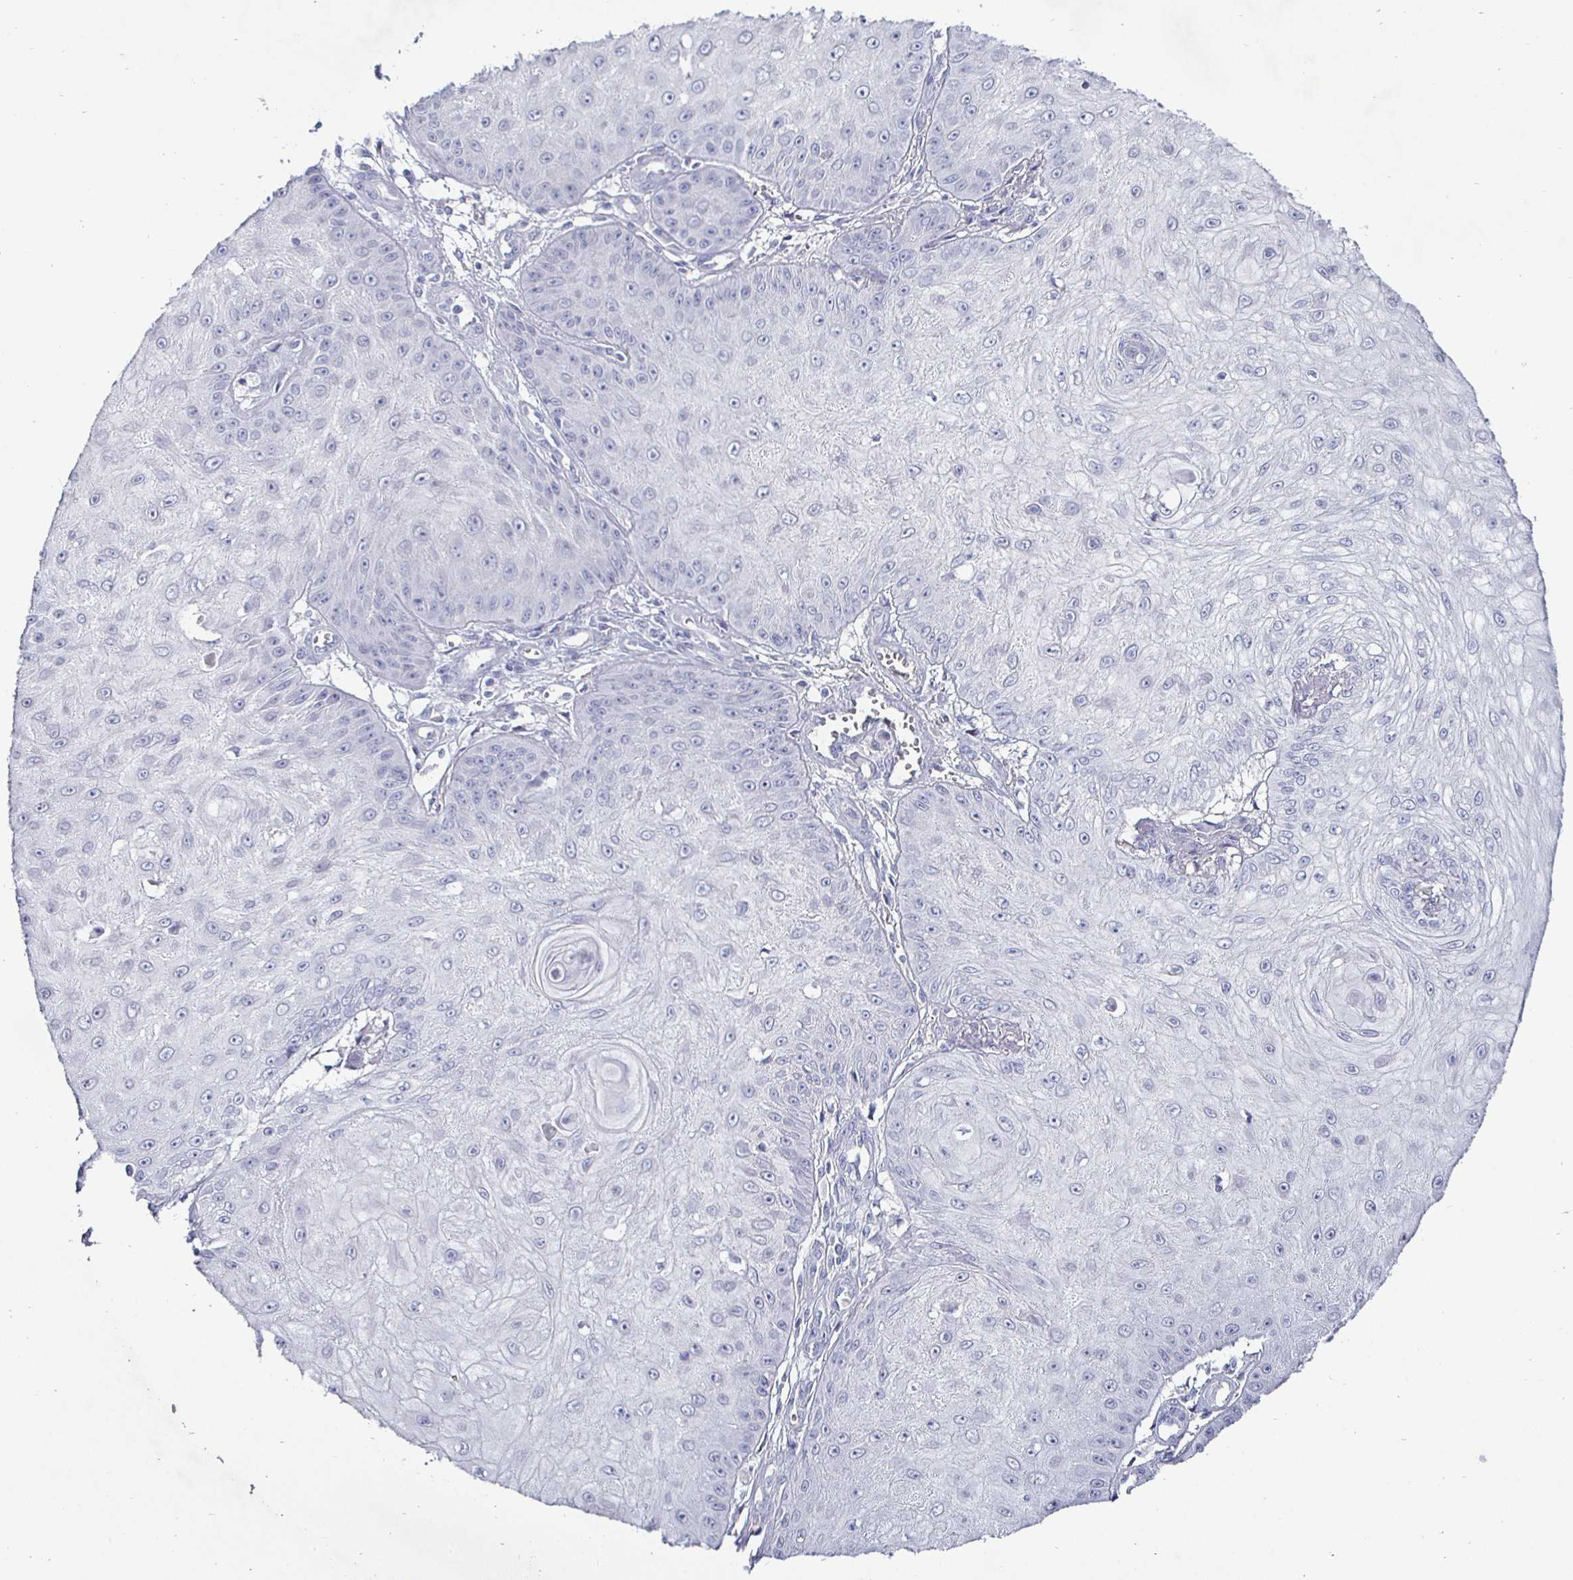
{"staining": {"intensity": "negative", "quantity": "none", "location": "none"}, "tissue": "skin cancer", "cell_type": "Tumor cells", "image_type": "cancer", "snomed": [{"axis": "morphology", "description": "Squamous cell carcinoma, NOS"}, {"axis": "topography", "description": "Skin"}], "caption": "Tumor cells show no significant expression in skin cancer.", "gene": "ENPP1", "patient": {"sex": "male", "age": 70}}